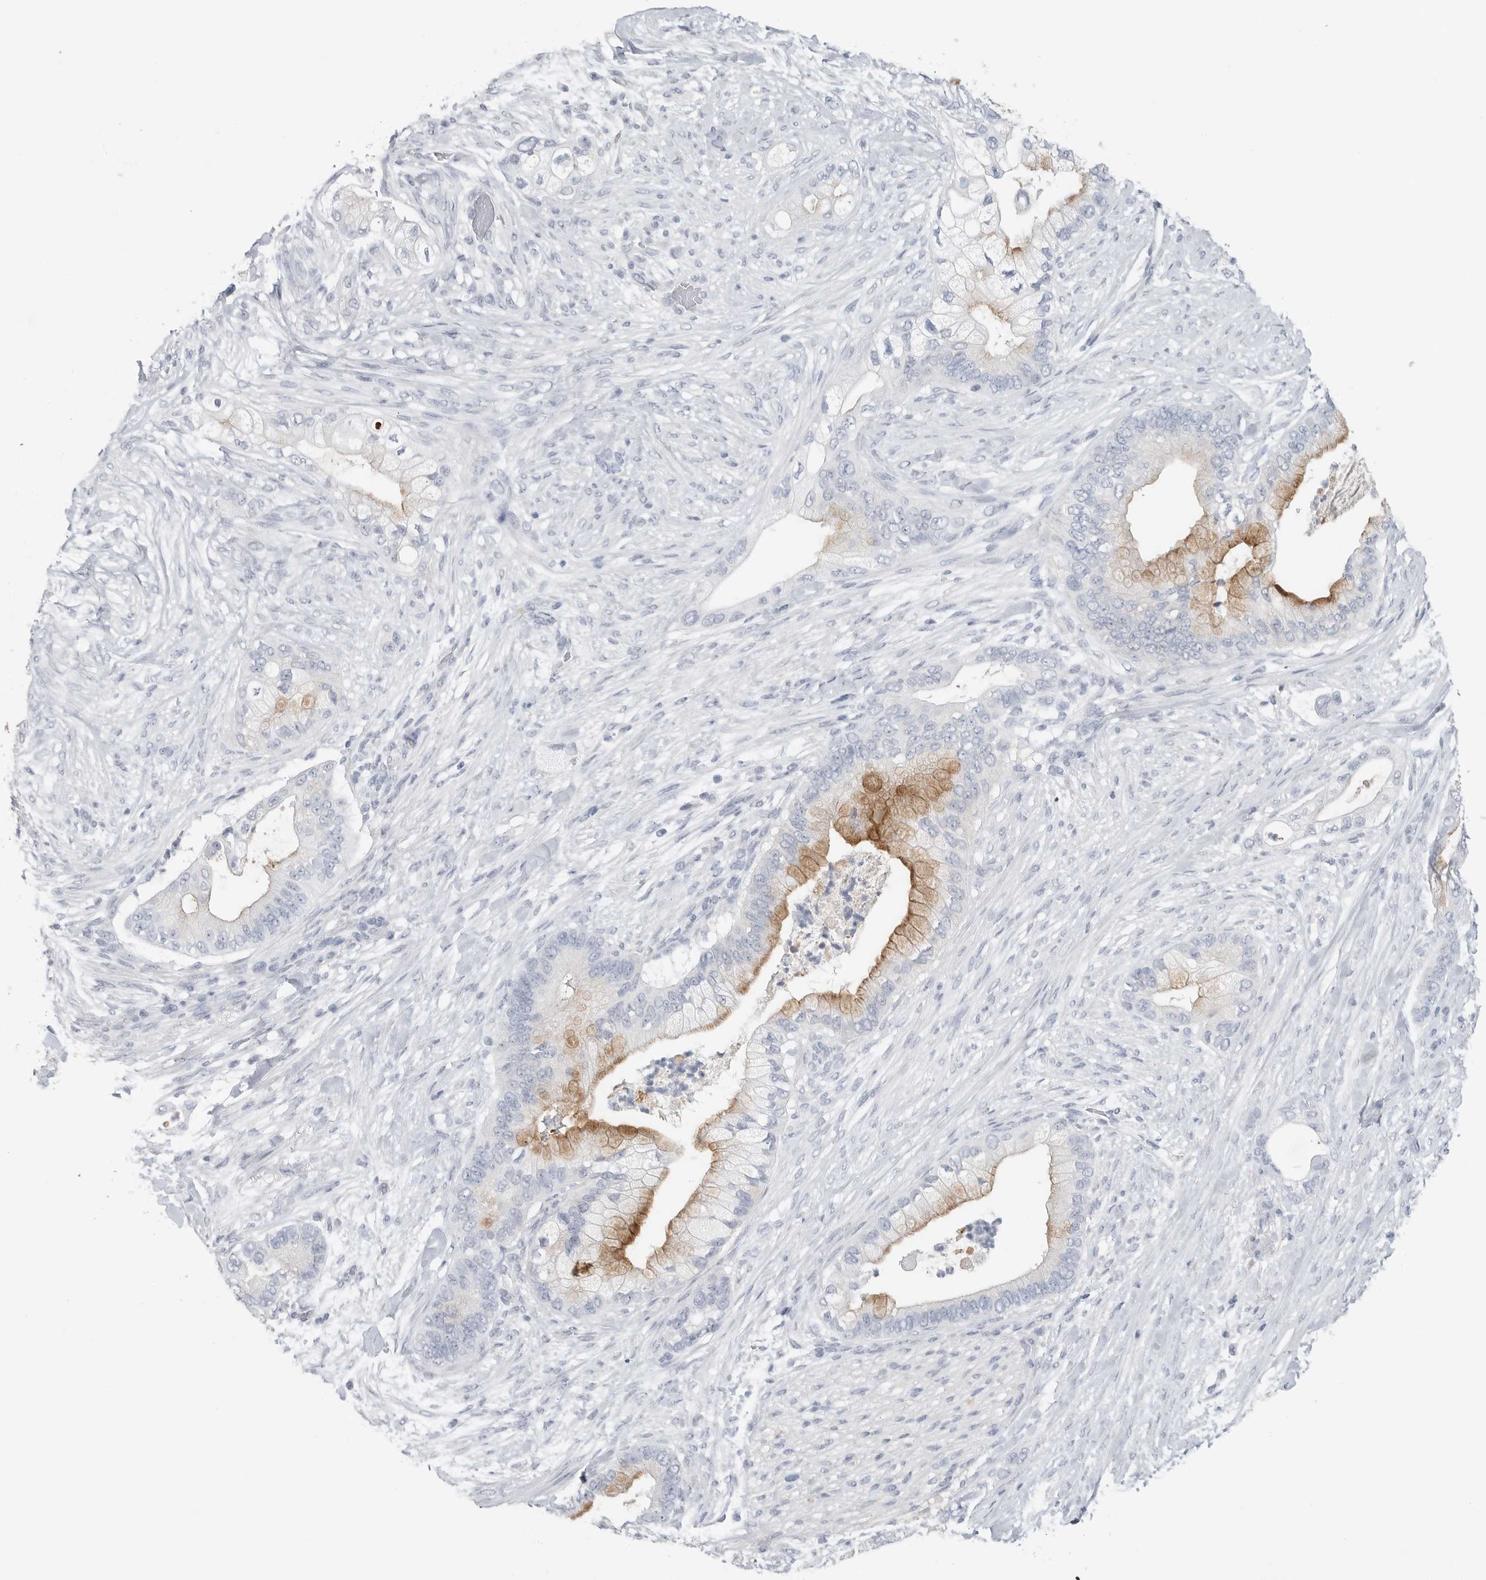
{"staining": {"intensity": "moderate", "quantity": "25%-75%", "location": "cytoplasmic/membranous"}, "tissue": "pancreatic cancer", "cell_type": "Tumor cells", "image_type": "cancer", "snomed": [{"axis": "morphology", "description": "Adenocarcinoma, NOS"}, {"axis": "topography", "description": "Pancreas"}], "caption": "A high-resolution image shows IHC staining of pancreatic cancer (adenocarcinoma), which reveals moderate cytoplasmic/membranous positivity in approximately 25%-75% of tumor cells.", "gene": "TIMP1", "patient": {"sex": "male", "age": 53}}